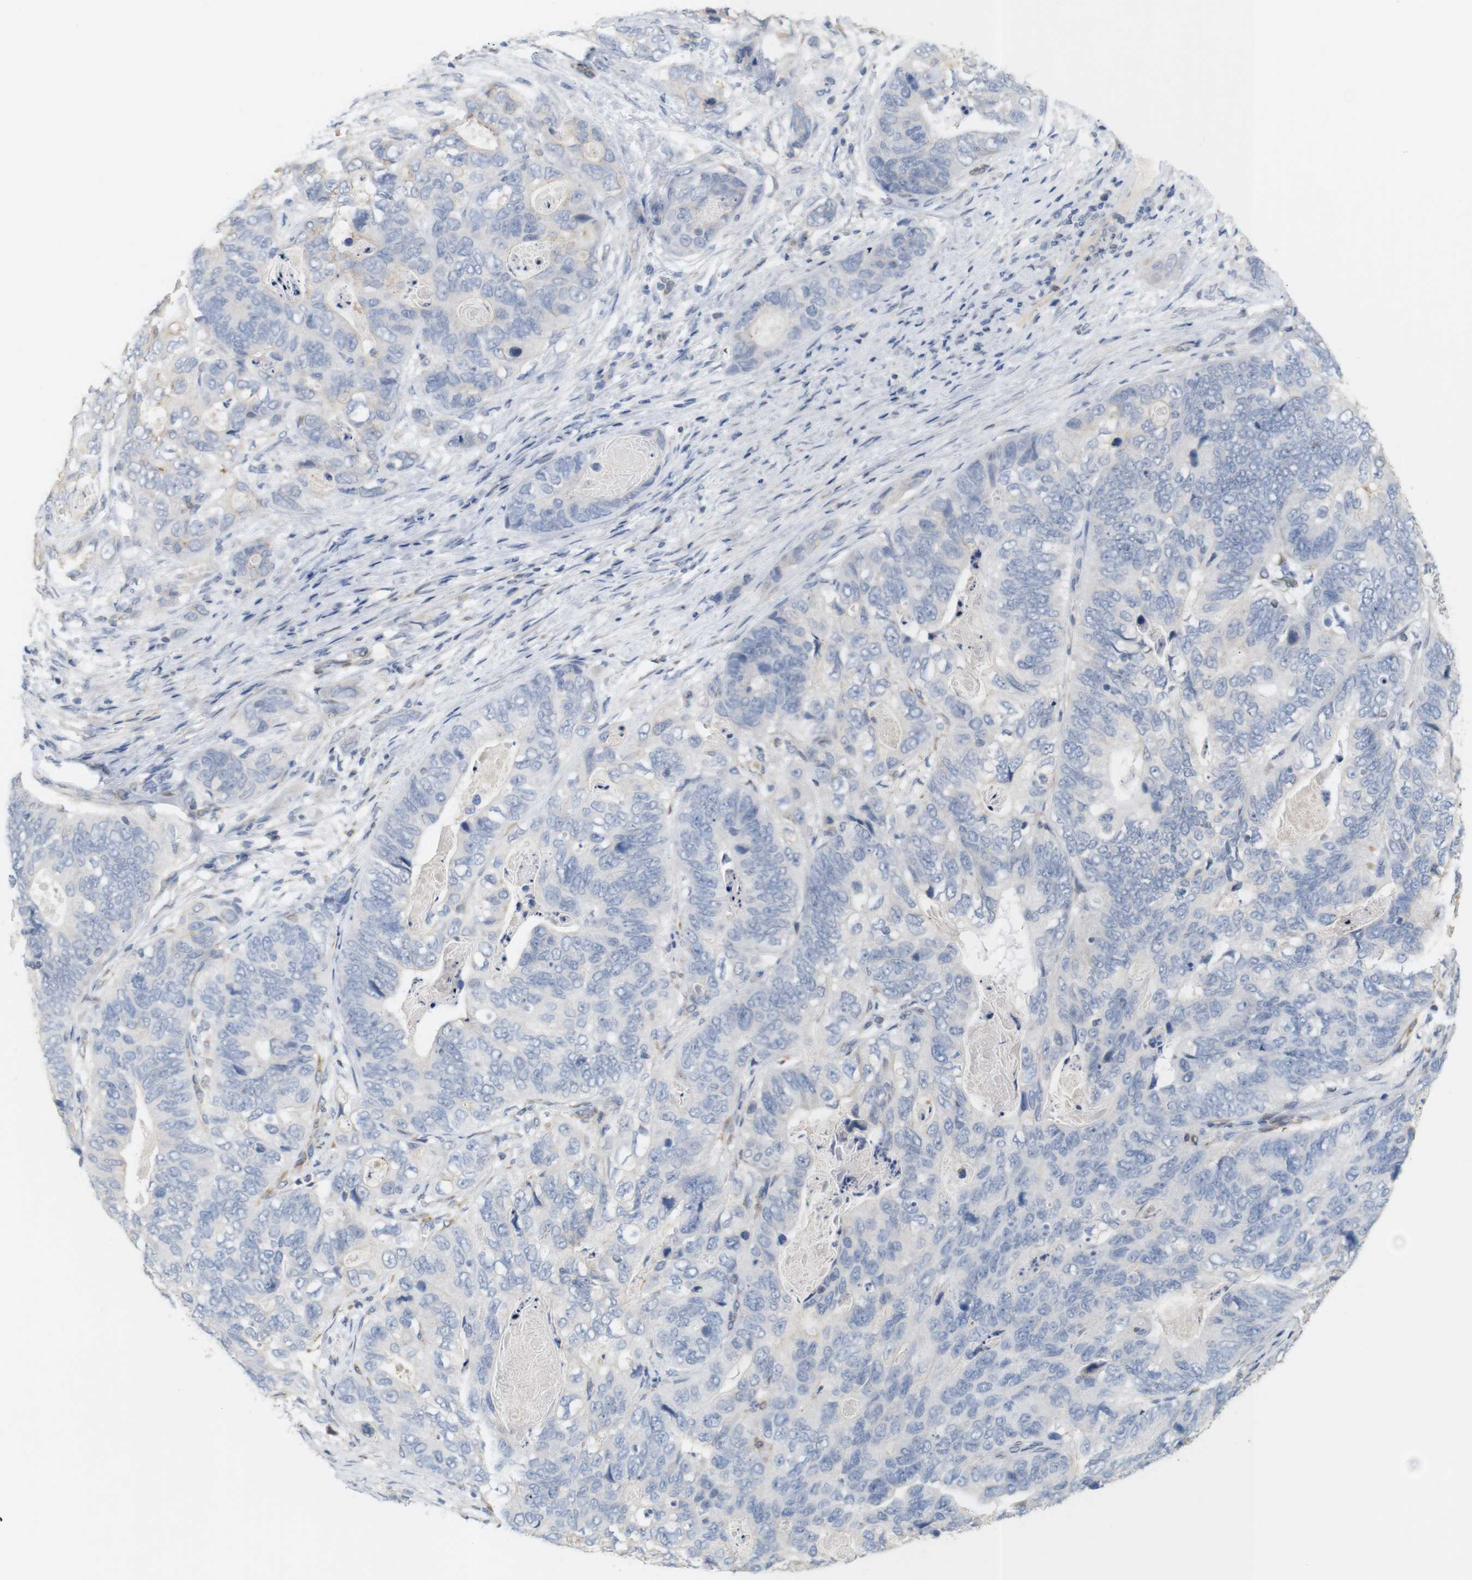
{"staining": {"intensity": "negative", "quantity": "none", "location": "none"}, "tissue": "stomach cancer", "cell_type": "Tumor cells", "image_type": "cancer", "snomed": [{"axis": "morphology", "description": "Adenocarcinoma, NOS"}, {"axis": "topography", "description": "Stomach"}], "caption": "Micrograph shows no significant protein expression in tumor cells of adenocarcinoma (stomach).", "gene": "ITPR1", "patient": {"sex": "female", "age": 89}}